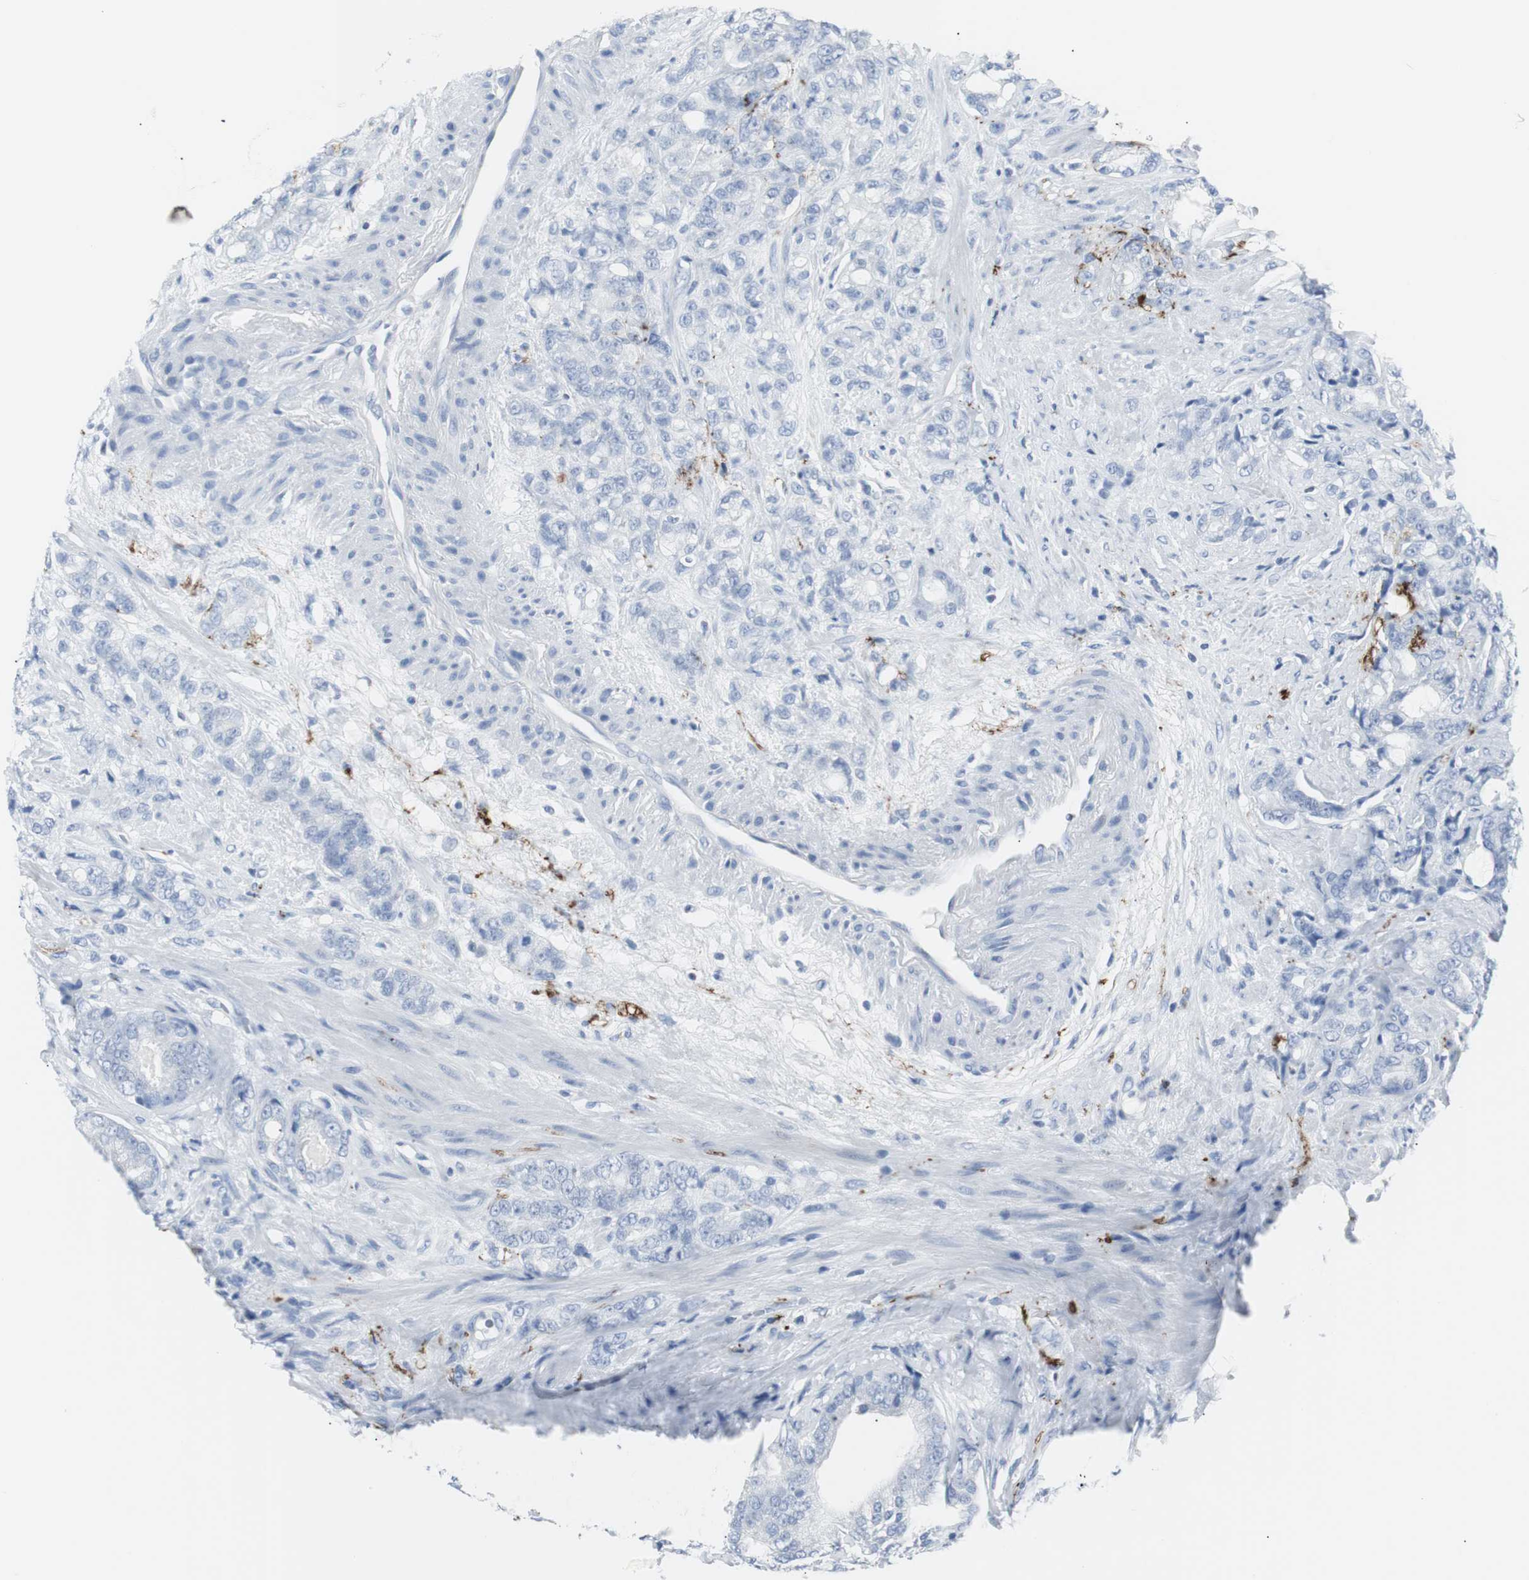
{"staining": {"intensity": "negative", "quantity": "none", "location": "none"}, "tissue": "prostate cancer", "cell_type": "Tumor cells", "image_type": "cancer", "snomed": [{"axis": "morphology", "description": "Adenocarcinoma, Low grade"}, {"axis": "topography", "description": "Prostate"}], "caption": "Prostate cancer was stained to show a protein in brown. There is no significant positivity in tumor cells. (DAB (3,3'-diaminobenzidine) immunohistochemistry (IHC) visualized using brightfield microscopy, high magnification).", "gene": "GAP43", "patient": {"sex": "male", "age": 58}}